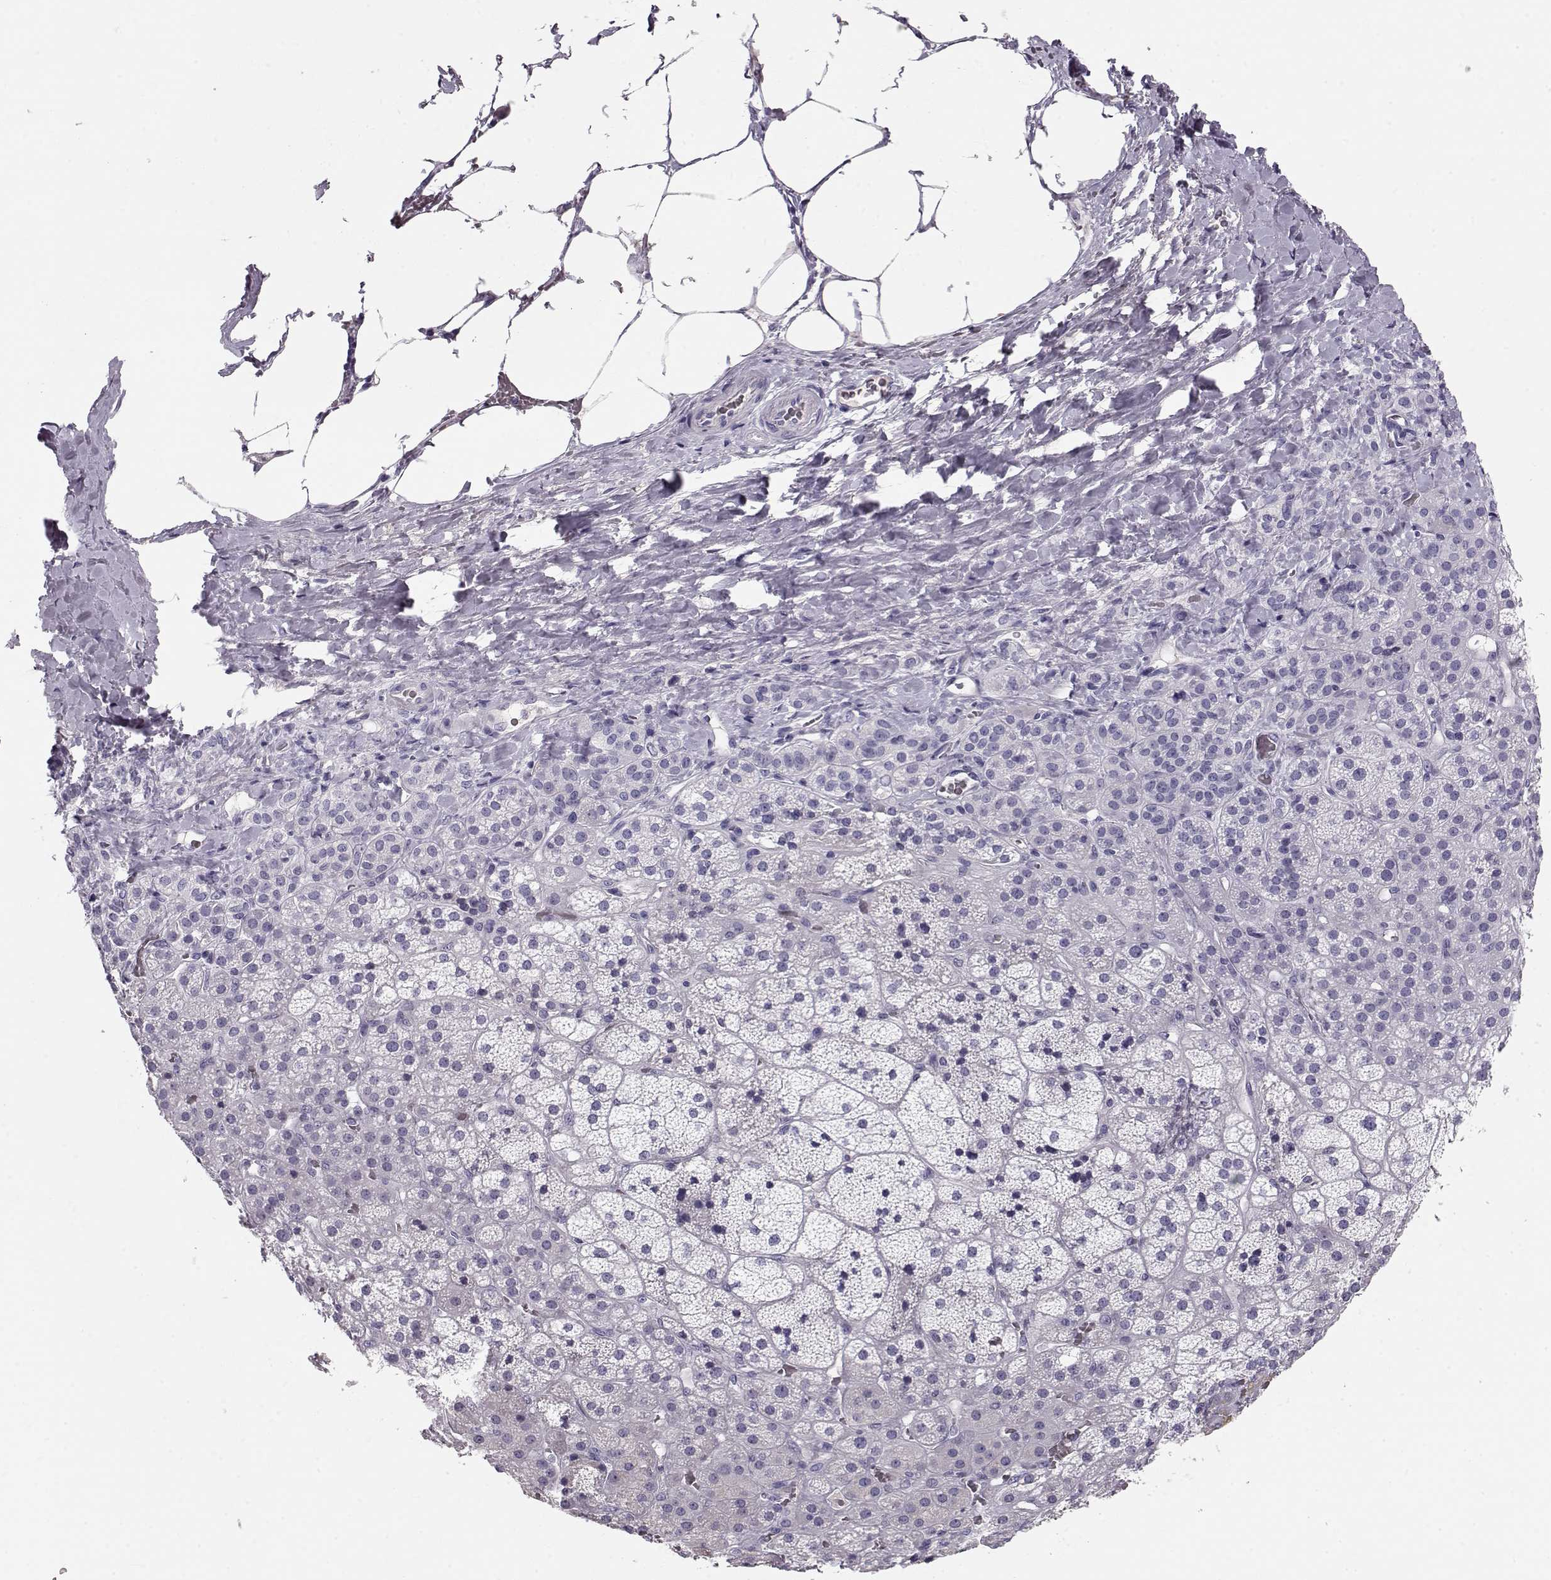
{"staining": {"intensity": "negative", "quantity": "none", "location": "none"}, "tissue": "adrenal gland", "cell_type": "Glandular cells", "image_type": "normal", "snomed": [{"axis": "morphology", "description": "Normal tissue, NOS"}, {"axis": "topography", "description": "Adrenal gland"}], "caption": "This image is of normal adrenal gland stained with IHC to label a protein in brown with the nuclei are counter-stained blue. There is no positivity in glandular cells. (Brightfield microscopy of DAB IHC at high magnification).", "gene": "GPR26", "patient": {"sex": "male", "age": 57}}